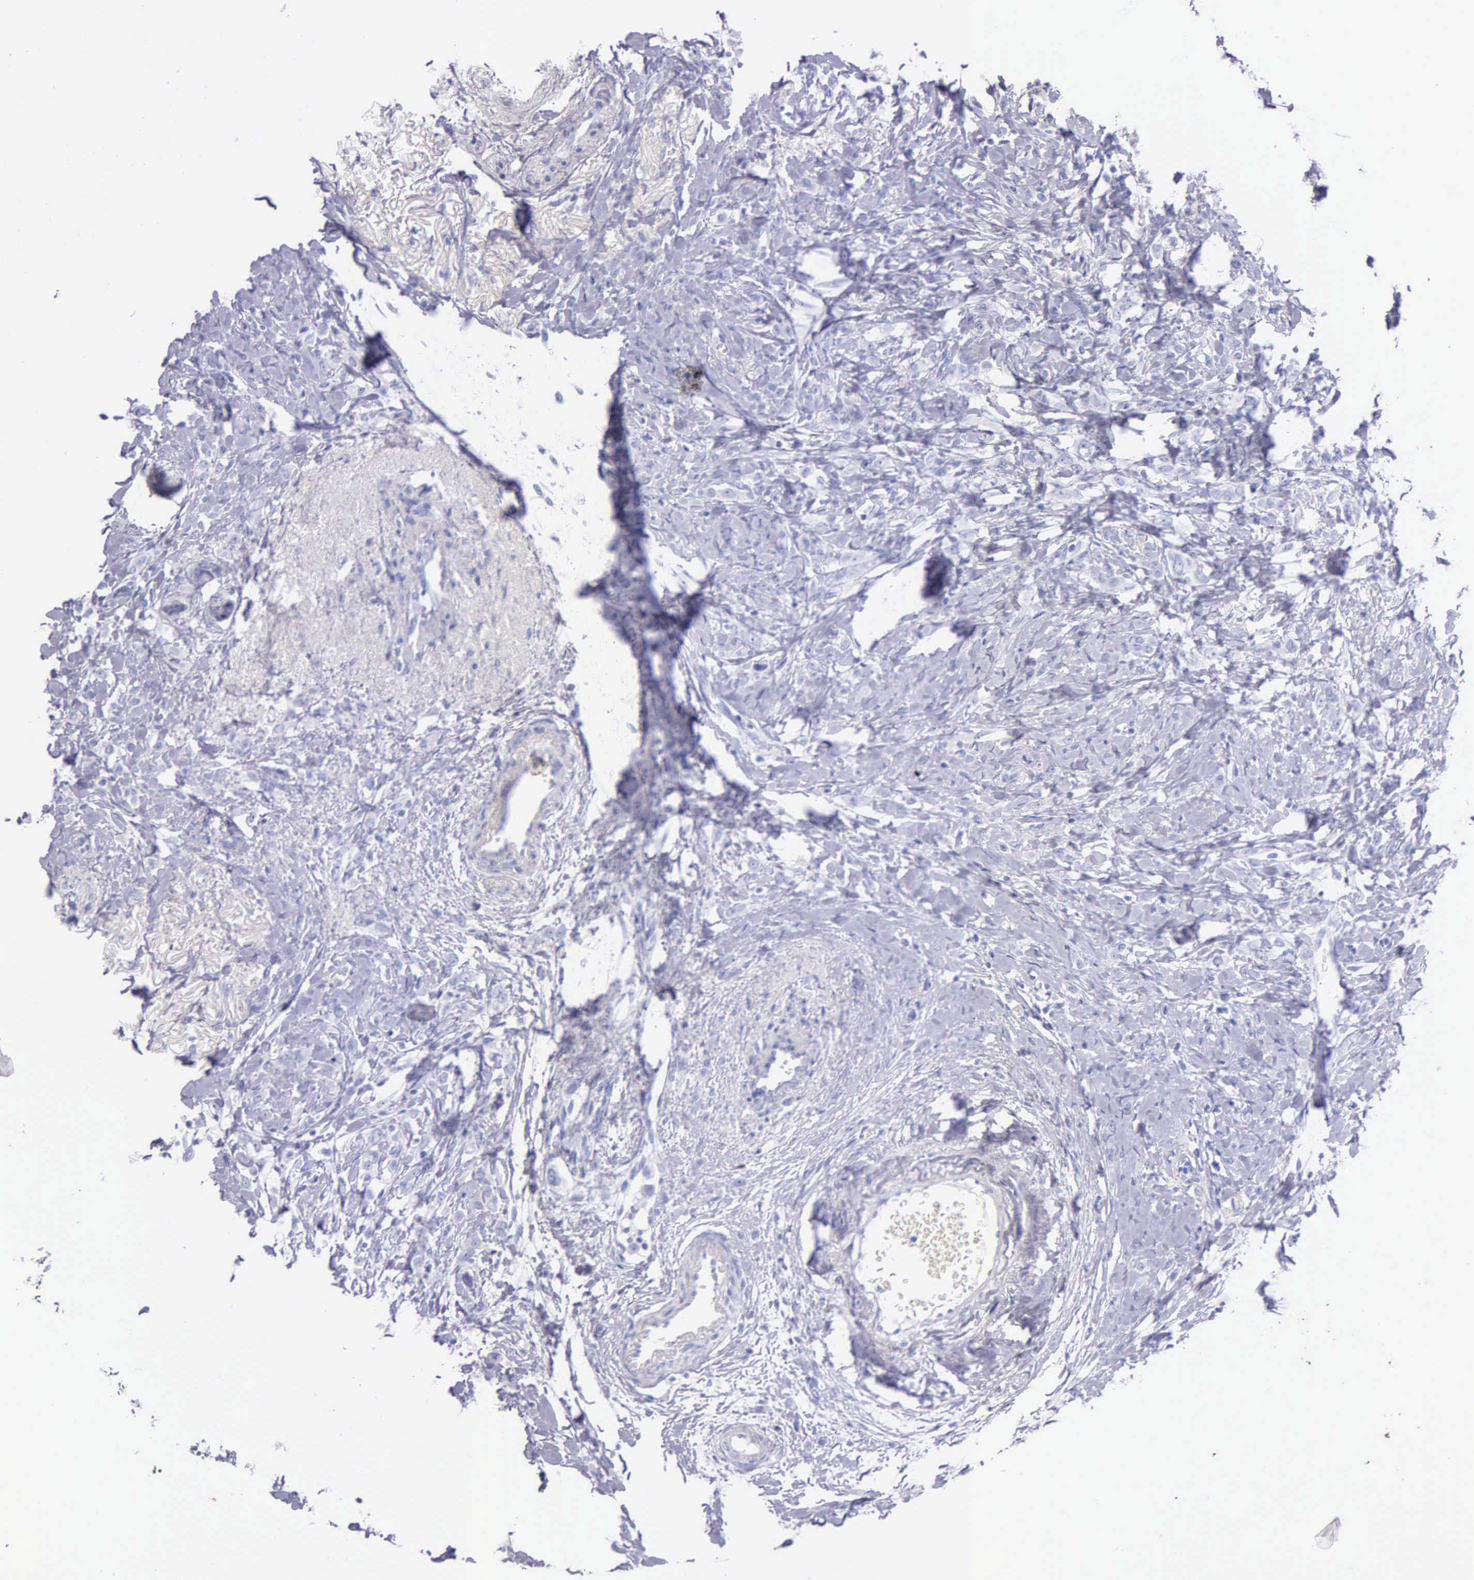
{"staining": {"intensity": "negative", "quantity": "none", "location": "none"}, "tissue": "breast cancer", "cell_type": "Tumor cells", "image_type": "cancer", "snomed": [{"axis": "morphology", "description": "Lobular carcinoma"}, {"axis": "topography", "description": "Breast"}], "caption": "An IHC image of breast cancer is shown. There is no staining in tumor cells of breast cancer.", "gene": "KLK3", "patient": {"sex": "female", "age": 57}}